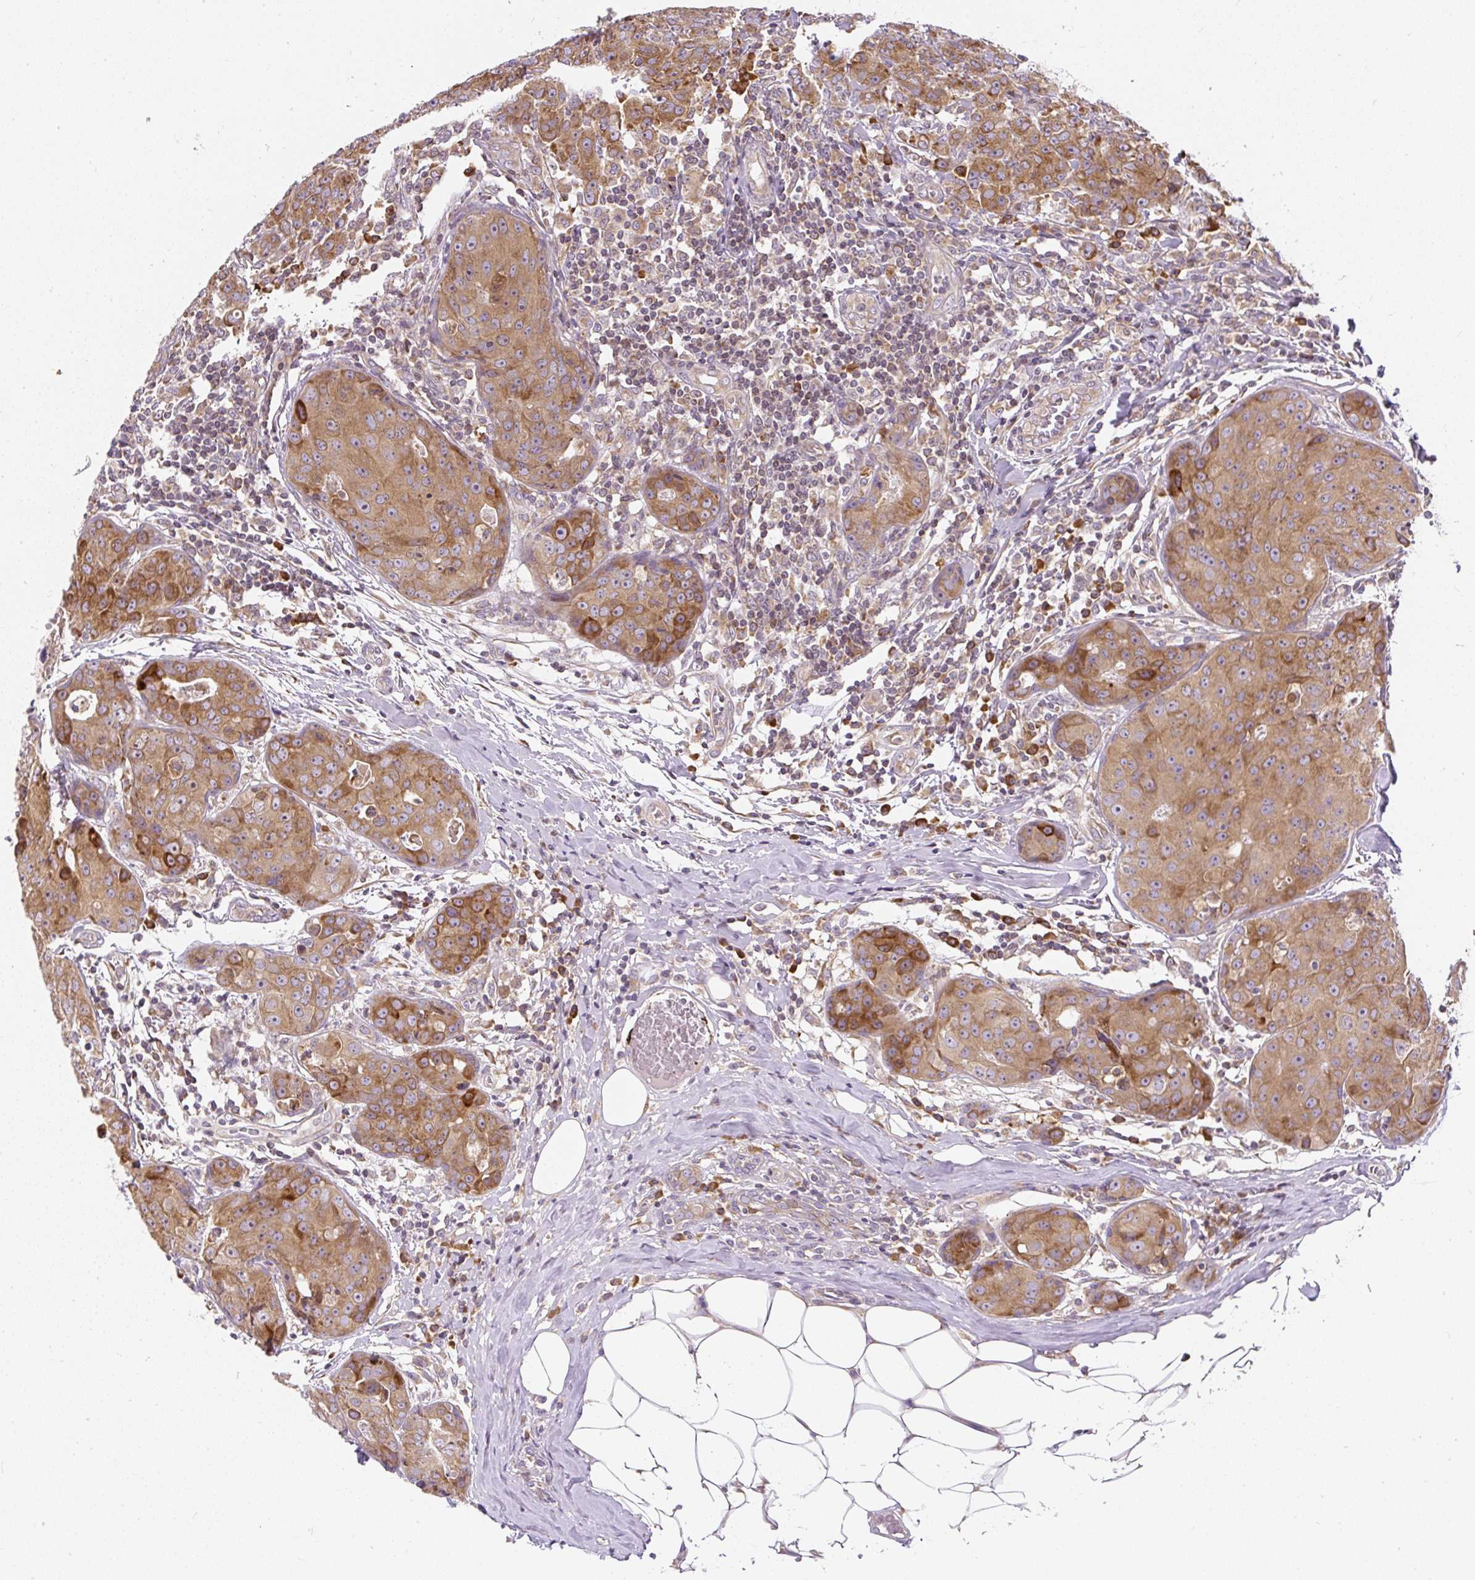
{"staining": {"intensity": "moderate", "quantity": ">75%", "location": "cytoplasmic/membranous"}, "tissue": "breast cancer", "cell_type": "Tumor cells", "image_type": "cancer", "snomed": [{"axis": "morphology", "description": "Duct carcinoma"}, {"axis": "topography", "description": "Breast"}], "caption": "About >75% of tumor cells in breast cancer exhibit moderate cytoplasmic/membranous protein expression as visualized by brown immunohistochemical staining.", "gene": "CYP20A1", "patient": {"sex": "female", "age": 43}}